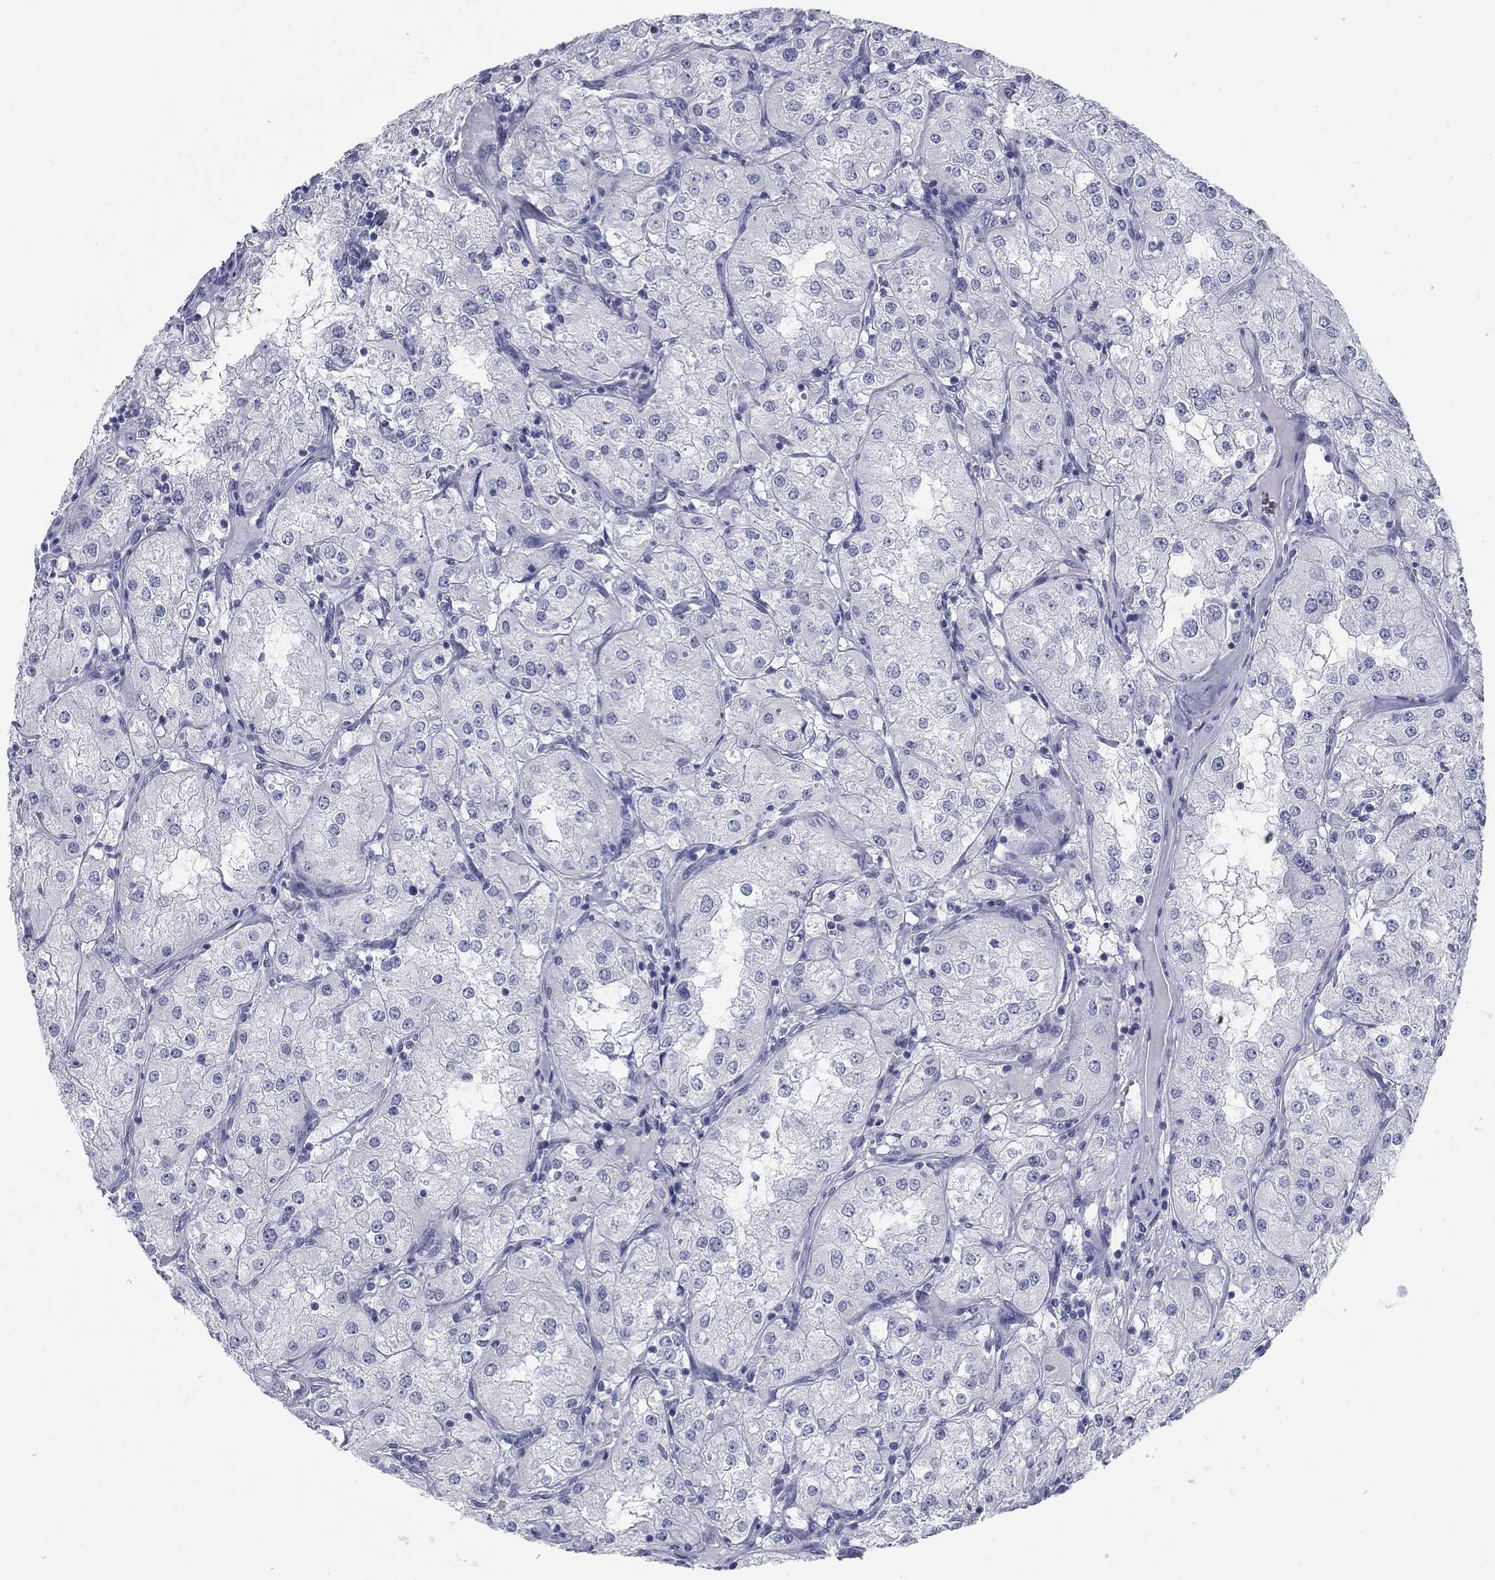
{"staining": {"intensity": "negative", "quantity": "none", "location": "none"}, "tissue": "renal cancer", "cell_type": "Tumor cells", "image_type": "cancer", "snomed": [{"axis": "morphology", "description": "Adenocarcinoma, NOS"}, {"axis": "topography", "description": "Kidney"}], "caption": "Immunohistochemical staining of human renal cancer exhibits no significant staining in tumor cells.", "gene": "CALB1", "patient": {"sex": "male", "age": 77}}